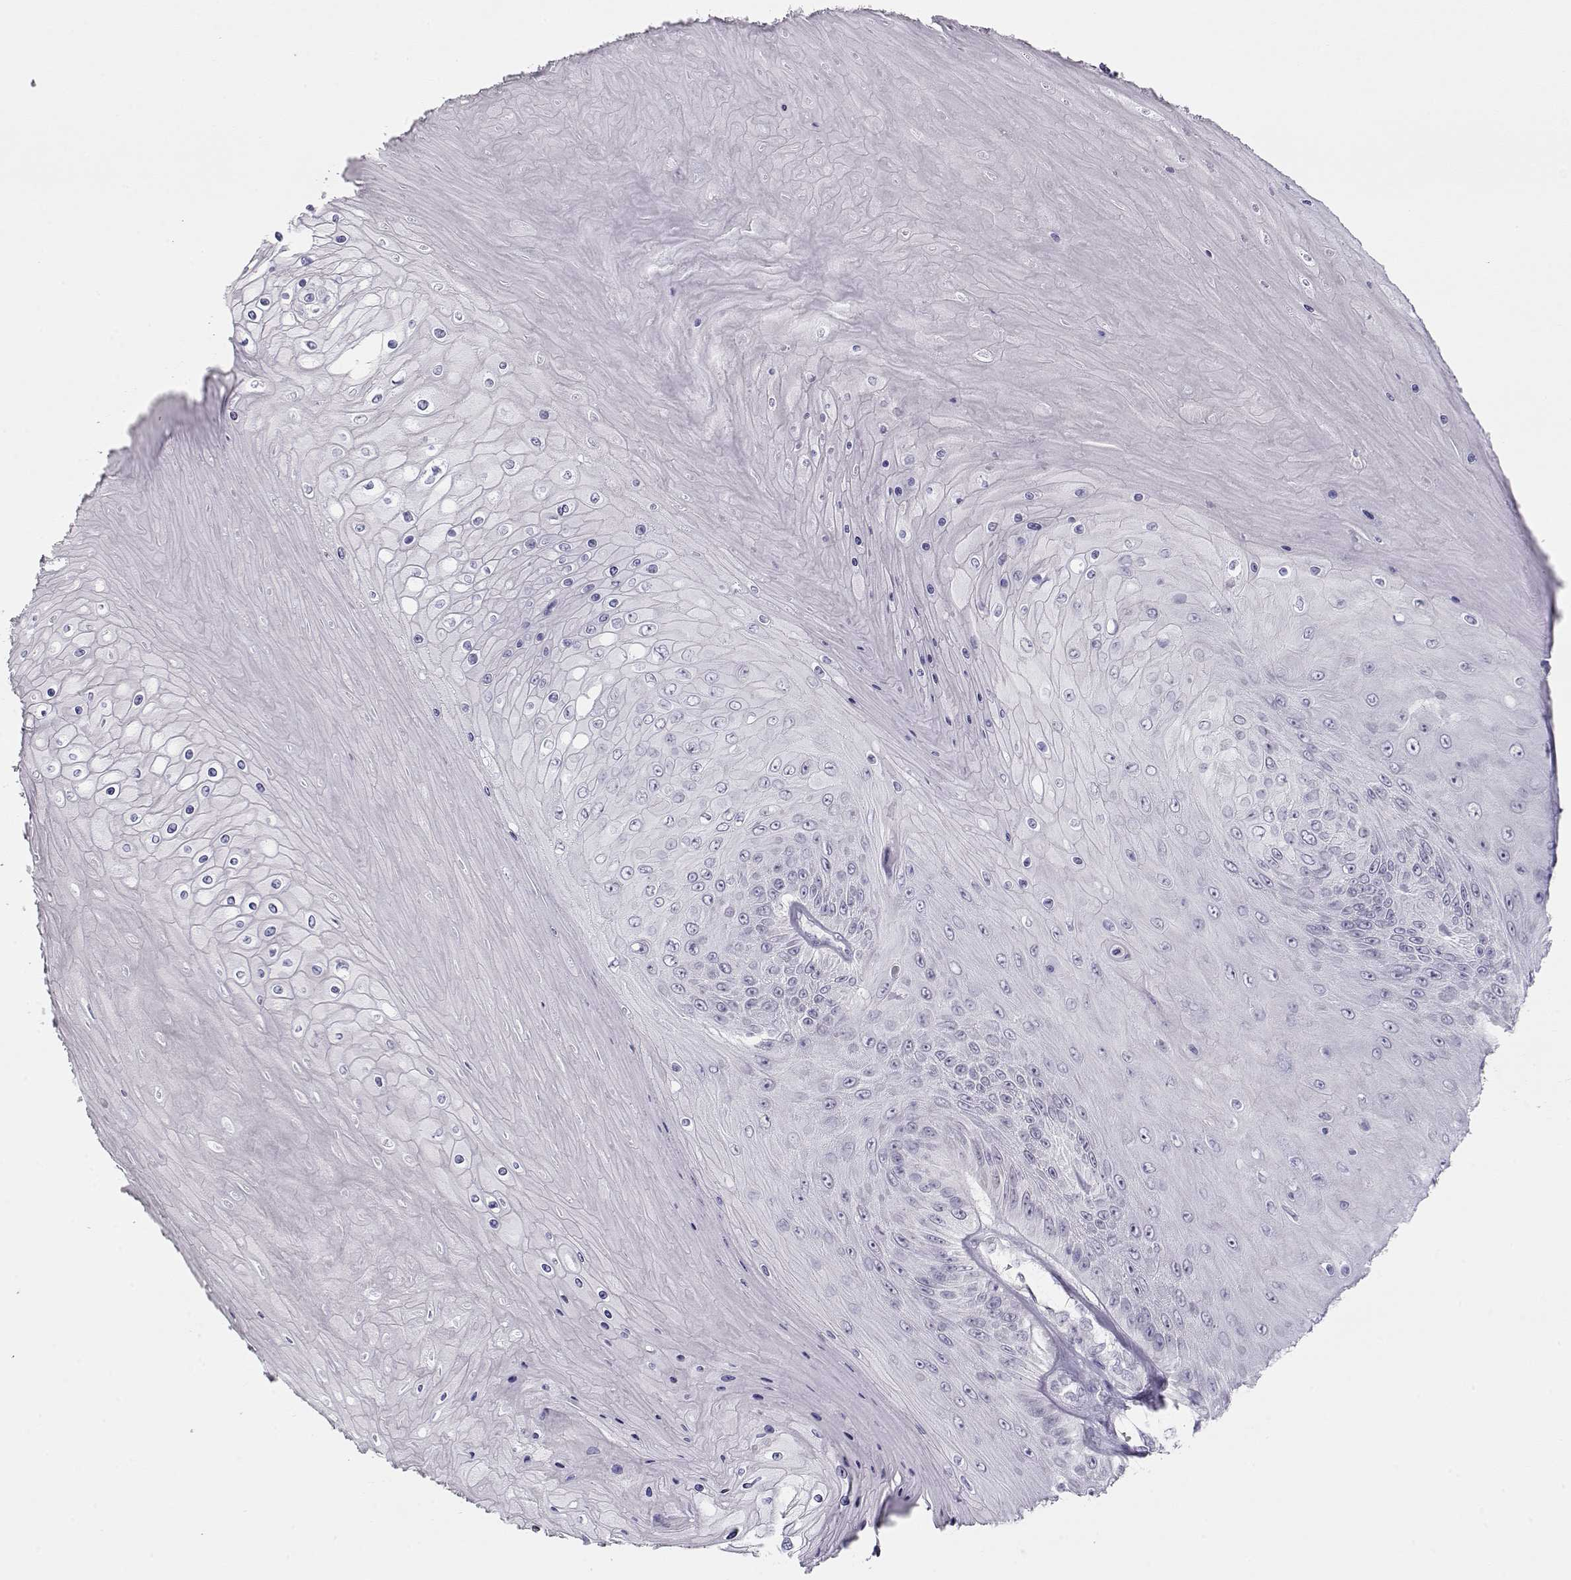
{"staining": {"intensity": "negative", "quantity": "none", "location": "none"}, "tissue": "skin cancer", "cell_type": "Tumor cells", "image_type": "cancer", "snomed": [{"axis": "morphology", "description": "Squamous cell carcinoma, NOS"}, {"axis": "topography", "description": "Skin"}], "caption": "The IHC image has no significant positivity in tumor cells of squamous cell carcinoma (skin) tissue.", "gene": "IMPG1", "patient": {"sex": "male", "age": 62}}